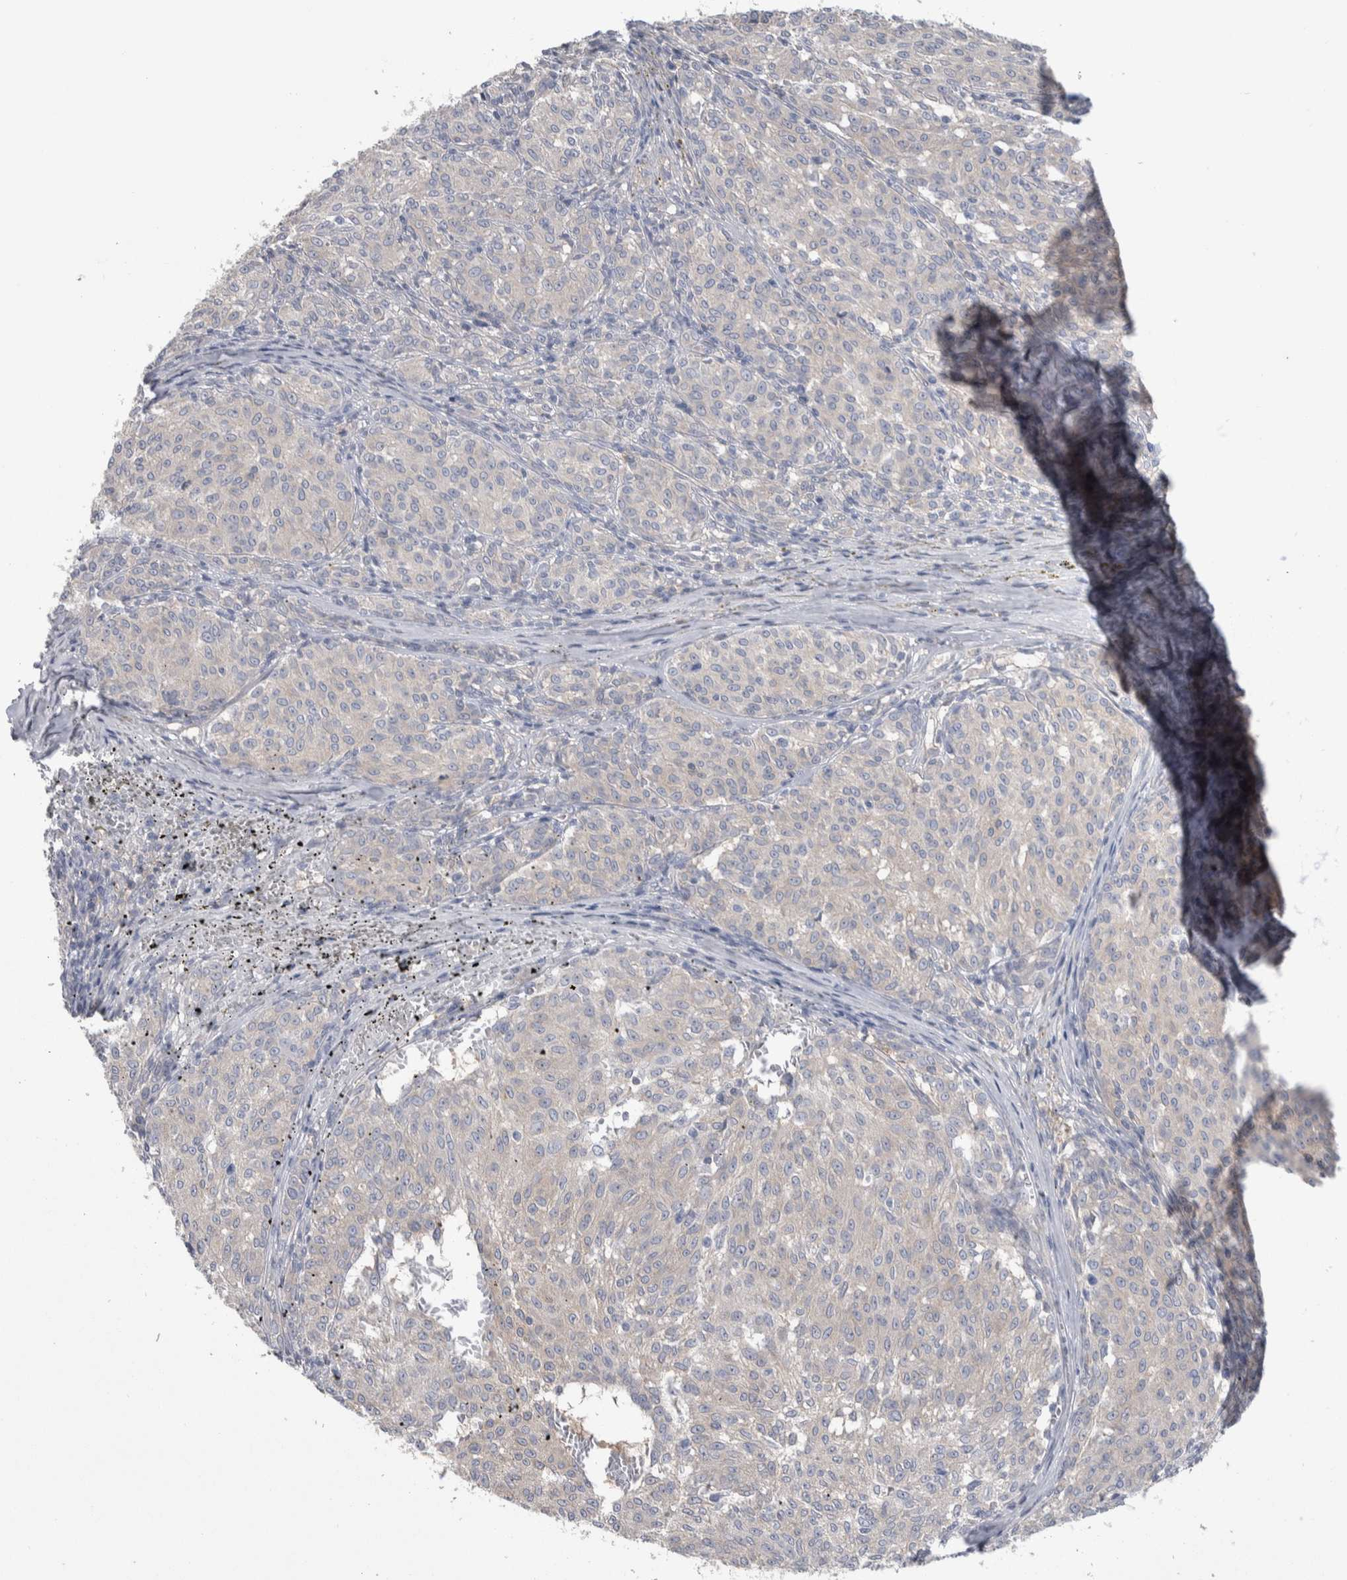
{"staining": {"intensity": "negative", "quantity": "none", "location": "none"}, "tissue": "melanoma", "cell_type": "Tumor cells", "image_type": "cancer", "snomed": [{"axis": "morphology", "description": "Malignant melanoma, NOS"}, {"axis": "topography", "description": "Skin"}], "caption": "Melanoma stained for a protein using immunohistochemistry (IHC) exhibits no expression tumor cells.", "gene": "GPHN", "patient": {"sex": "female", "age": 72}}